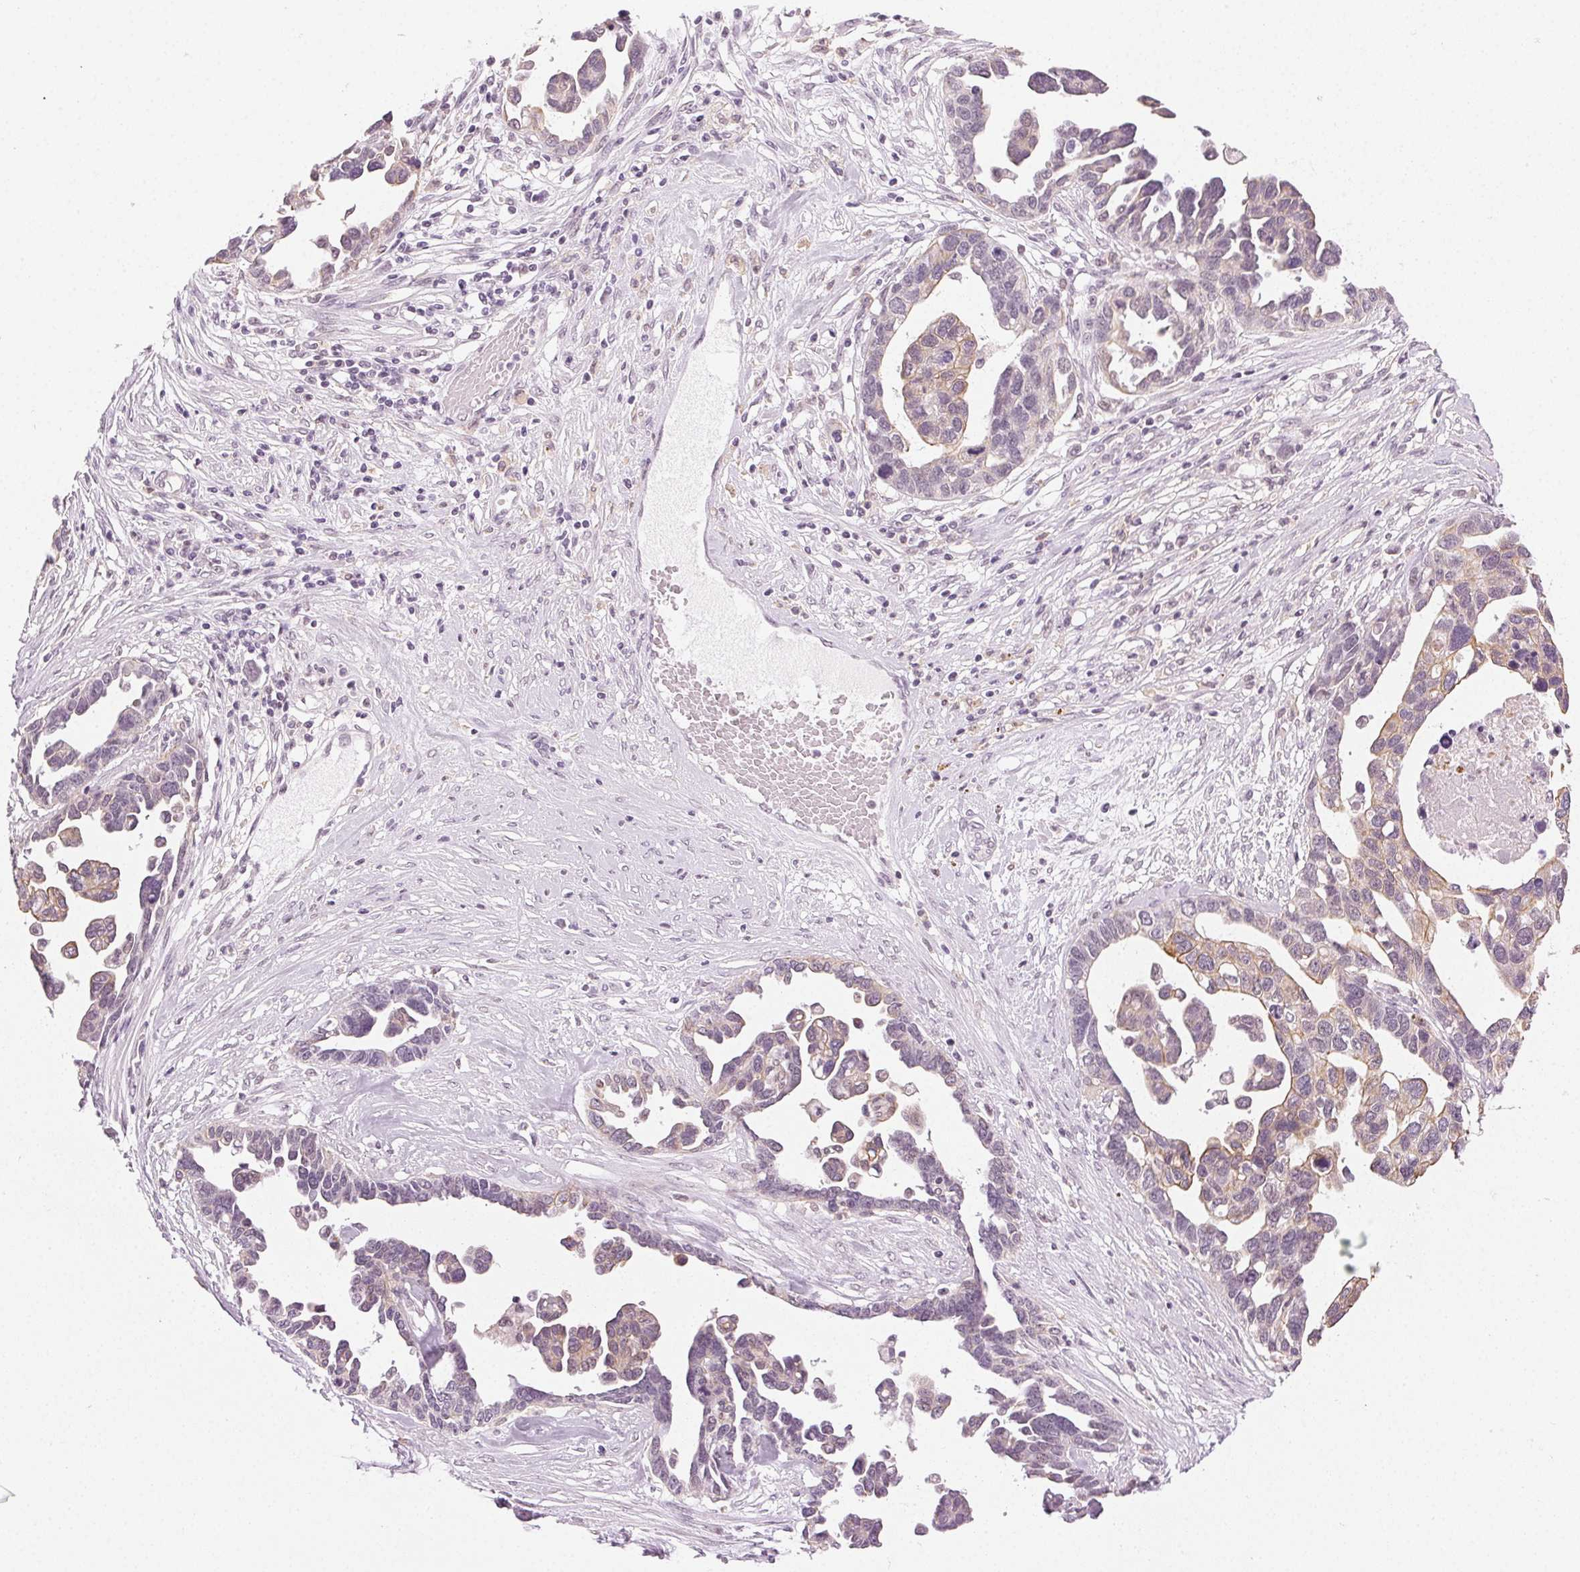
{"staining": {"intensity": "weak", "quantity": "<25%", "location": "cytoplasmic/membranous"}, "tissue": "ovarian cancer", "cell_type": "Tumor cells", "image_type": "cancer", "snomed": [{"axis": "morphology", "description": "Cystadenocarcinoma, serous, NOS"}, {"axis": "topography", "description": "Ovary"}], "caption": "A high-resolution histopathology image shows immunohistochemistry (IHC) staining of ovarian cancer (serous cystadenocarcinoma), which exhibits no significant staining in tumor cells.", "gene": "AIF1L", "patient": {"sex": "female", "age": 54}}